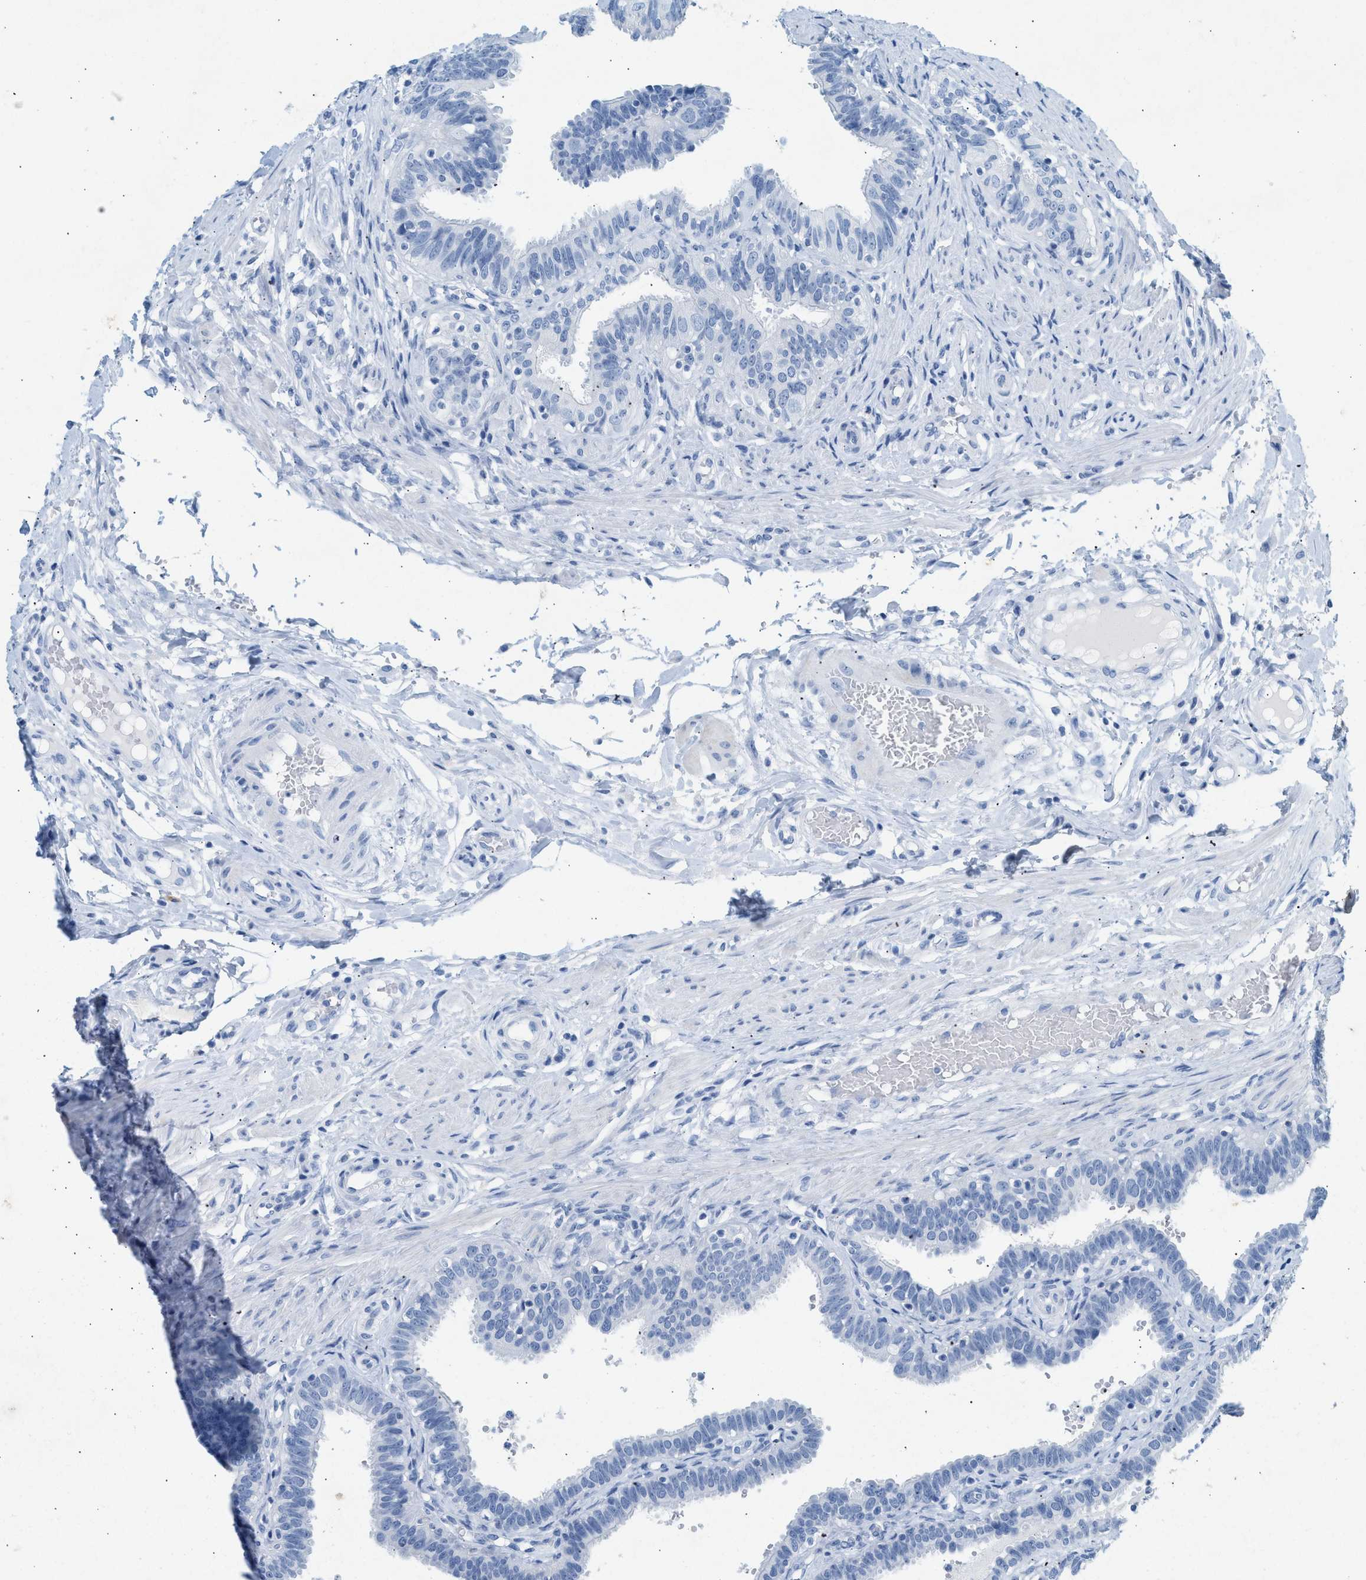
{"staining": {"intensity": "negative", "quantity": "none", "location": "none"}, "tissue": "fallopian tube", "cell_type": "Glandular cells", "image_type": "normal", "snomed": [{"axis": "morphology", "description": "Normal tissue, NOS"}, {"axis": "topography", "description": "Fallopian tube"}, {"axis": "topography", "description": "Placenta"}], "caption": "Immunohistochemistry photomicrograph of normal fallopian tube: human fallopian tube stained with DAB demonstrates no significant protein expression in glandular cells.", "gene": "HHATL", "patient": {"sex": "female", "age": 34}}